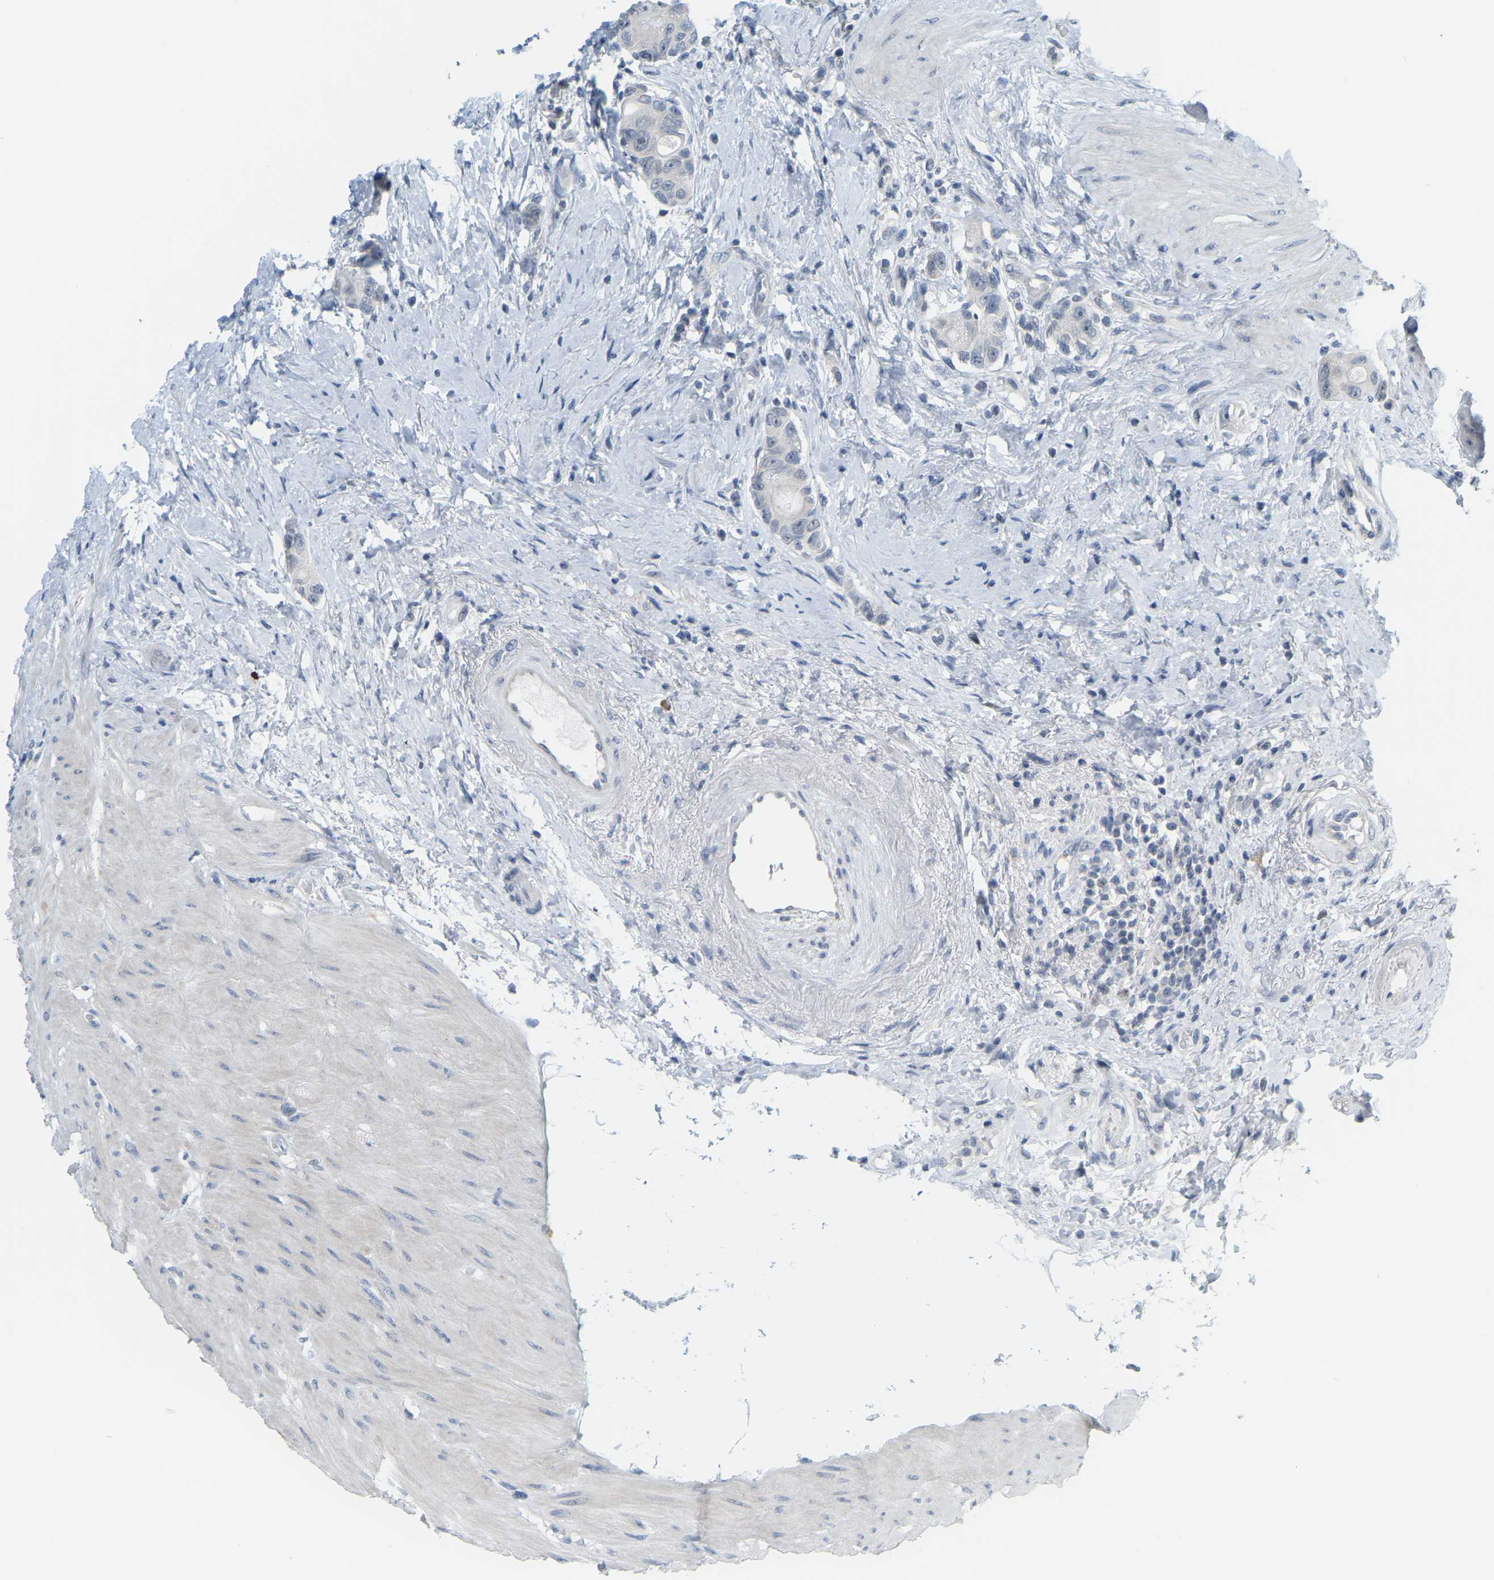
{"staining": {"intensity": "negative", "quantity": "none", "location": "none"}, "tissue": "colorectal cancer", "cell_type": "Tumor cells", "image_type": "cancer", "snomed": [{"axis": "morphology", "description": "Adenocarcinoma, NOS"}, {"axis": "topography", "description": "Rectum"}], "caption": "A photomicrograph of human colorectal adenocarcinoma is negative for staining in tumor cells. (Immunohistochemistry, brightfield microscopy, high magnification).", "gene": "BRF2", "patient": {"sex": "male", "age": 51}}